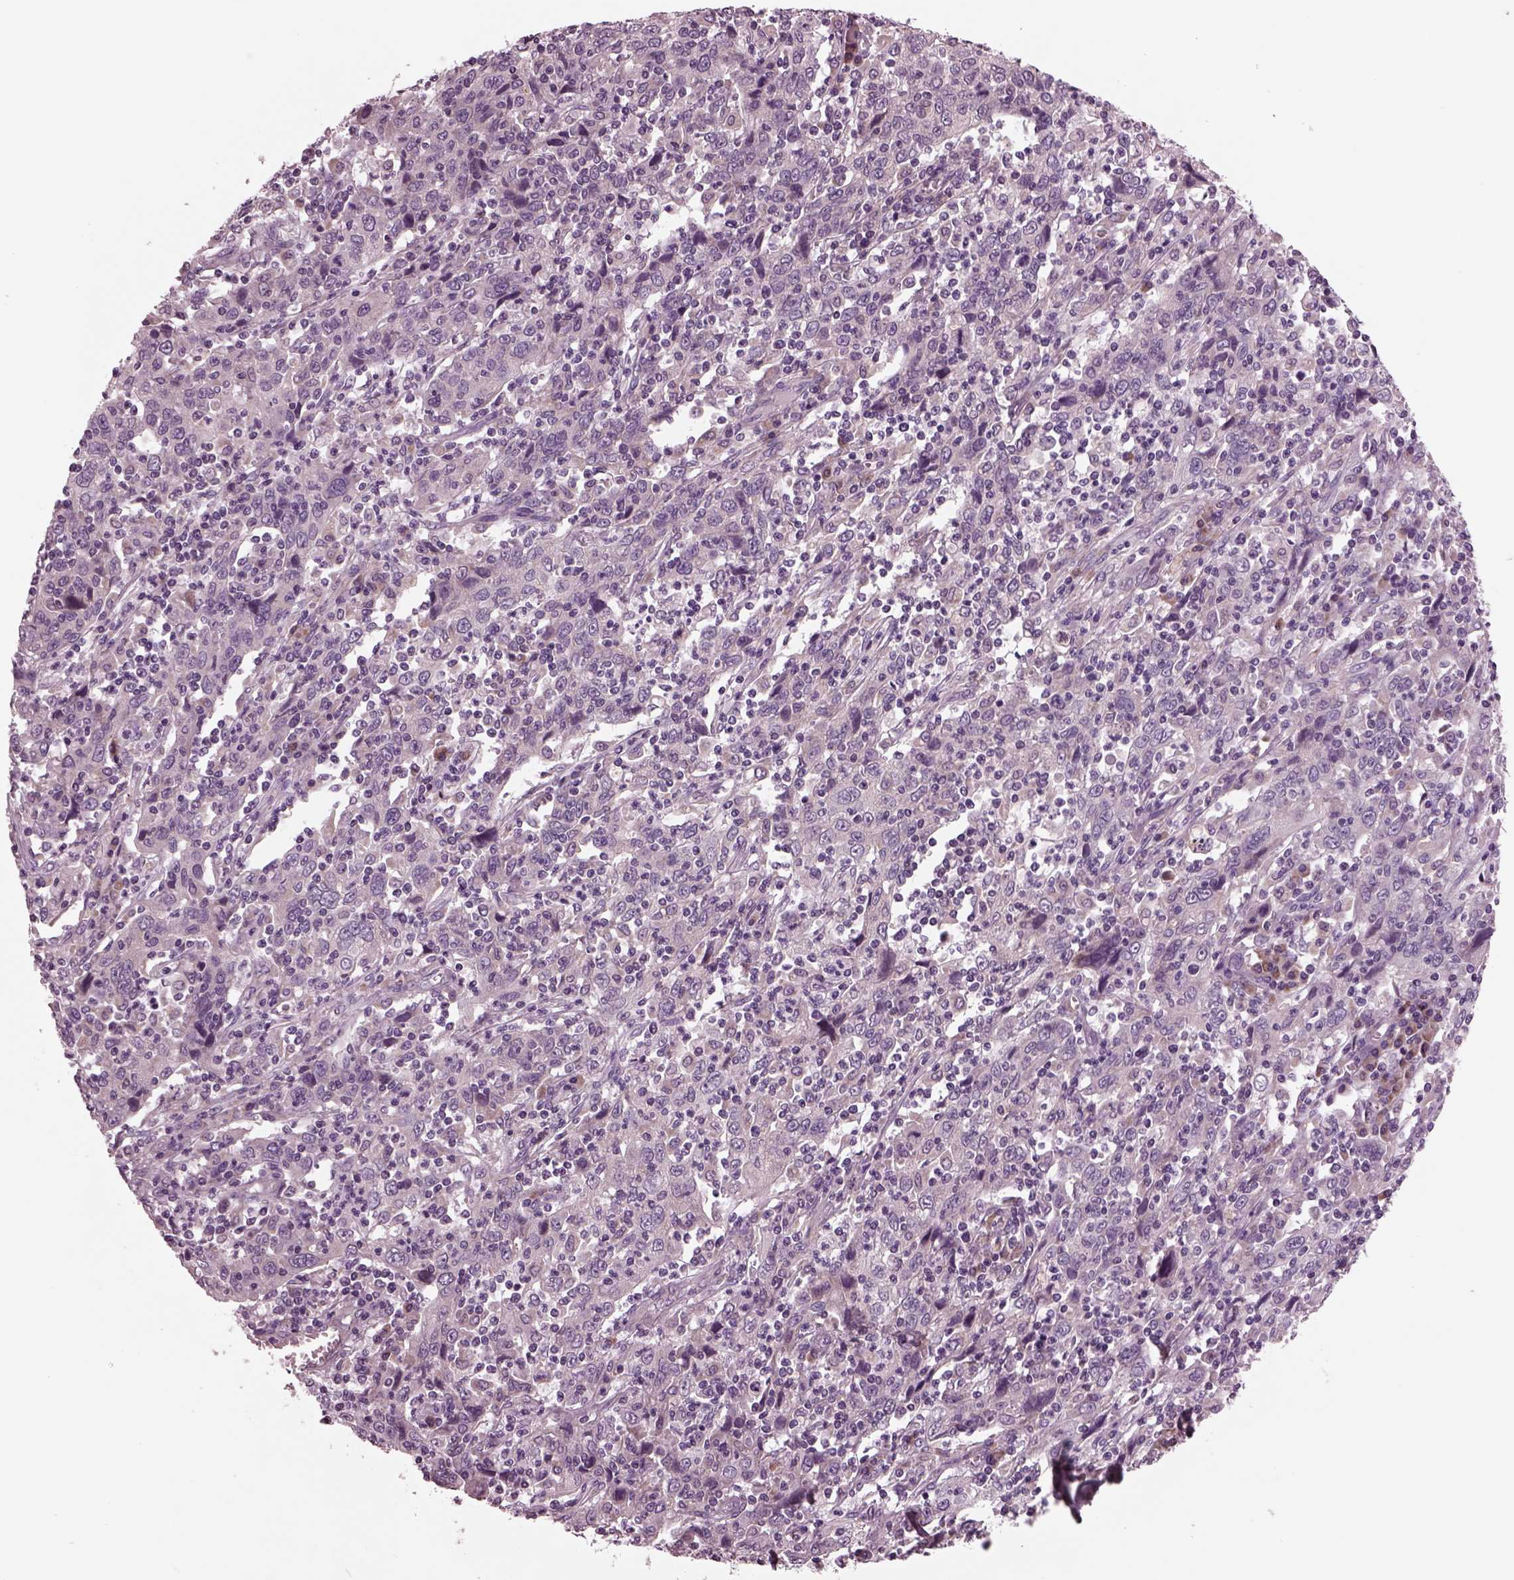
{"staining": {"intensity": "negative", "quantity": "none", "location": "none"}, "tissue": "cervical cancer", "cell_type": "Tumor cells", "image_type": "cancer", "snomed": [{"axis": "morphology", "description": "Squamous cell carcinoma, NOS"}, {"axis": "topography", "description": "Cervix"}], "caption": "The histopathology image reveals no significant expression in tumor cells of cervical squamous cell carcinoma.", "gene": "AP4M1", "patient": {"sex": "female", "age": 46}}